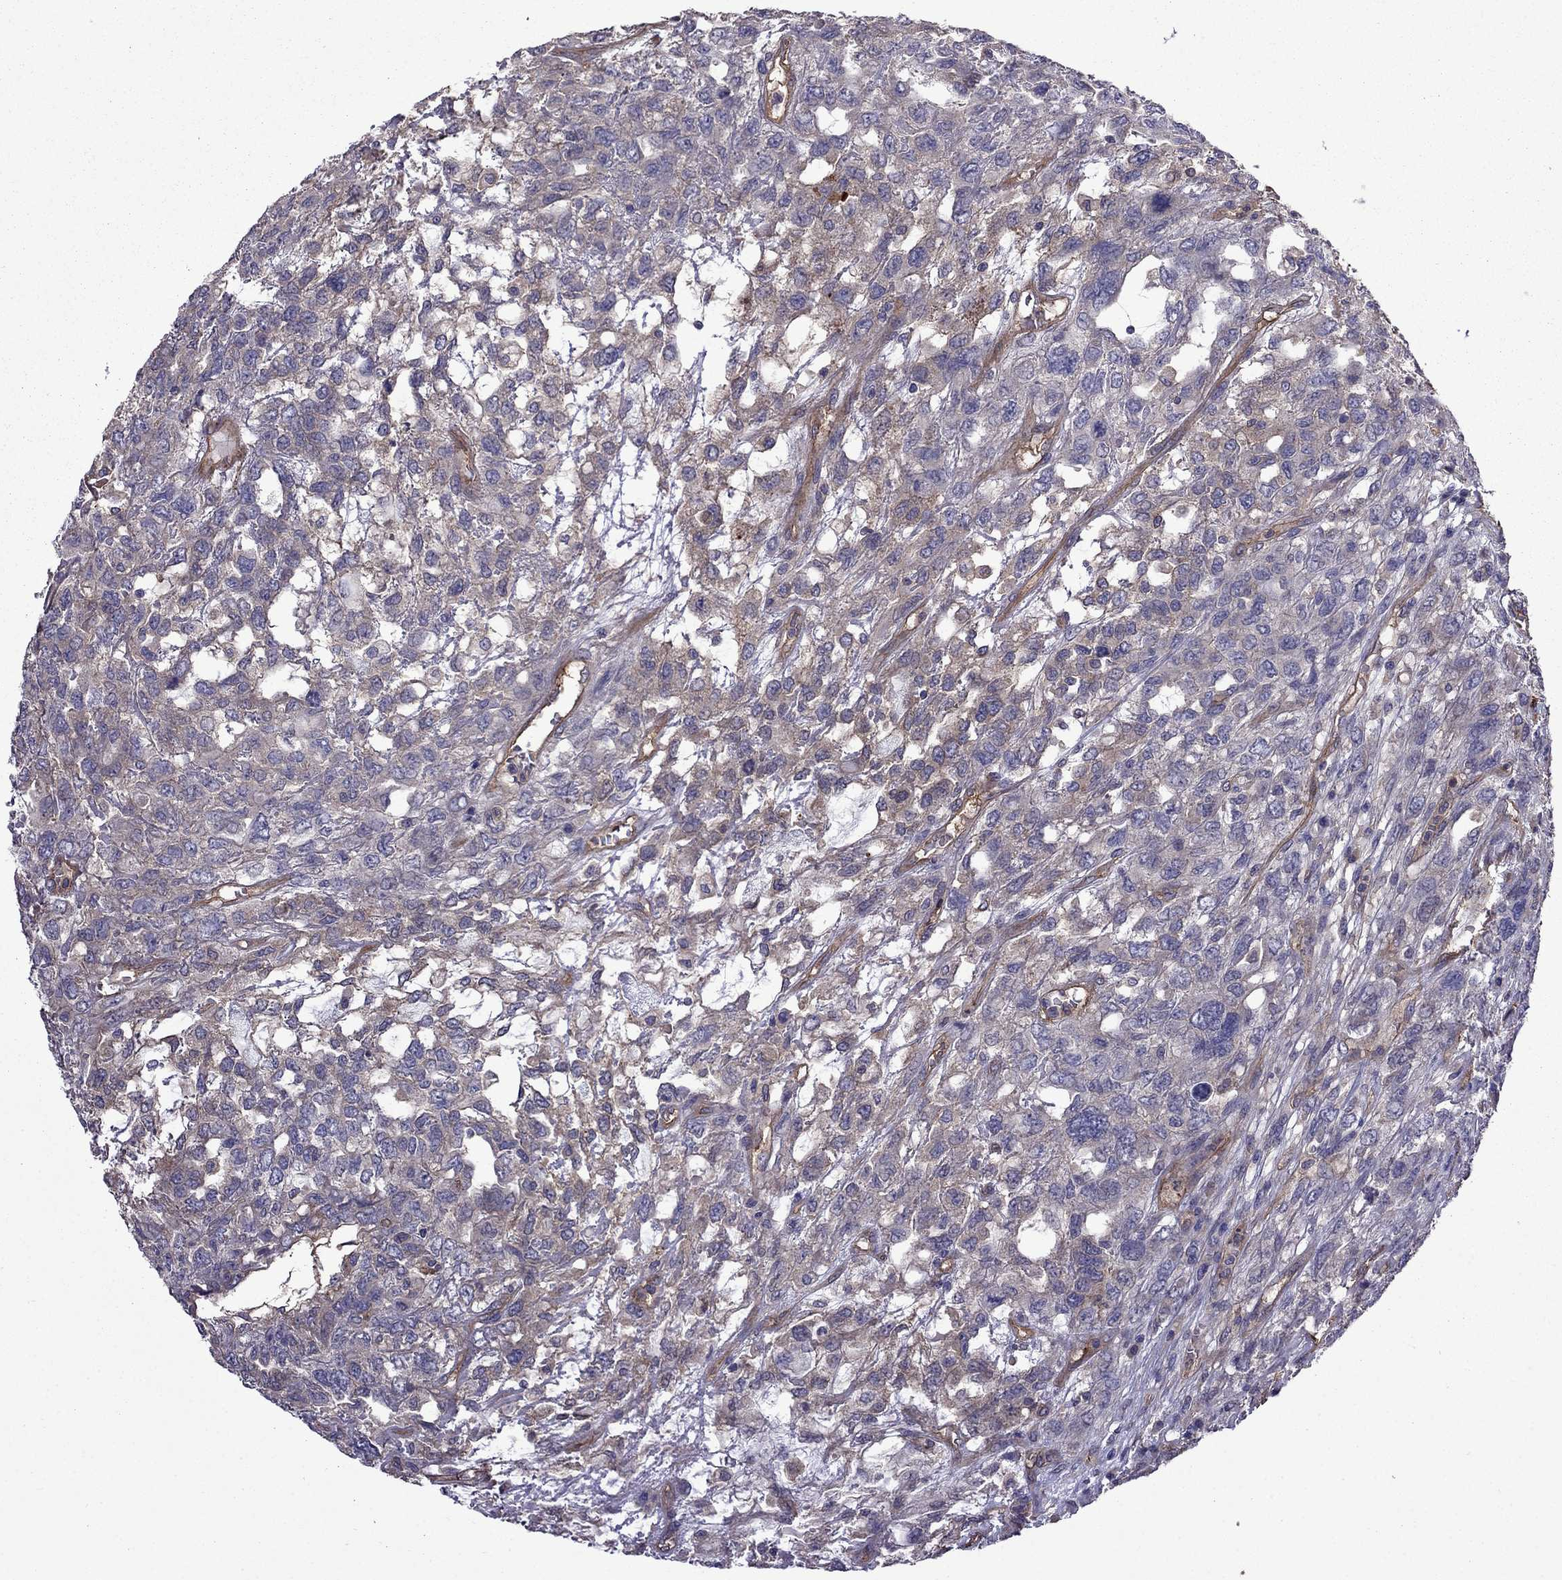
{"staining": {"intensity": "weak", "quantity": "<25%", "location": "cytoplasmic/membranous"}, "tissue": "testis cancer", "cell_type": "Tumor cells", "image_type": "cancer", "snomed": [{"axis": "morphology", "description": "Seminoma, NOS"}, {"axis": "topography", "description": "Testis"}], "caption": "Immunohistochemistry micrograph of neoplastic tissue: seminoma (testis) stained with DAB (3,3'-diaminobenzidine) displays no significant protein expression in tumor cells. The staining is performed using DAB brown chromogen with nuclei counter-stained in using hematoxylin.", "gene": "ITGB1", "patient": {"sex": "male", "age": 52}}